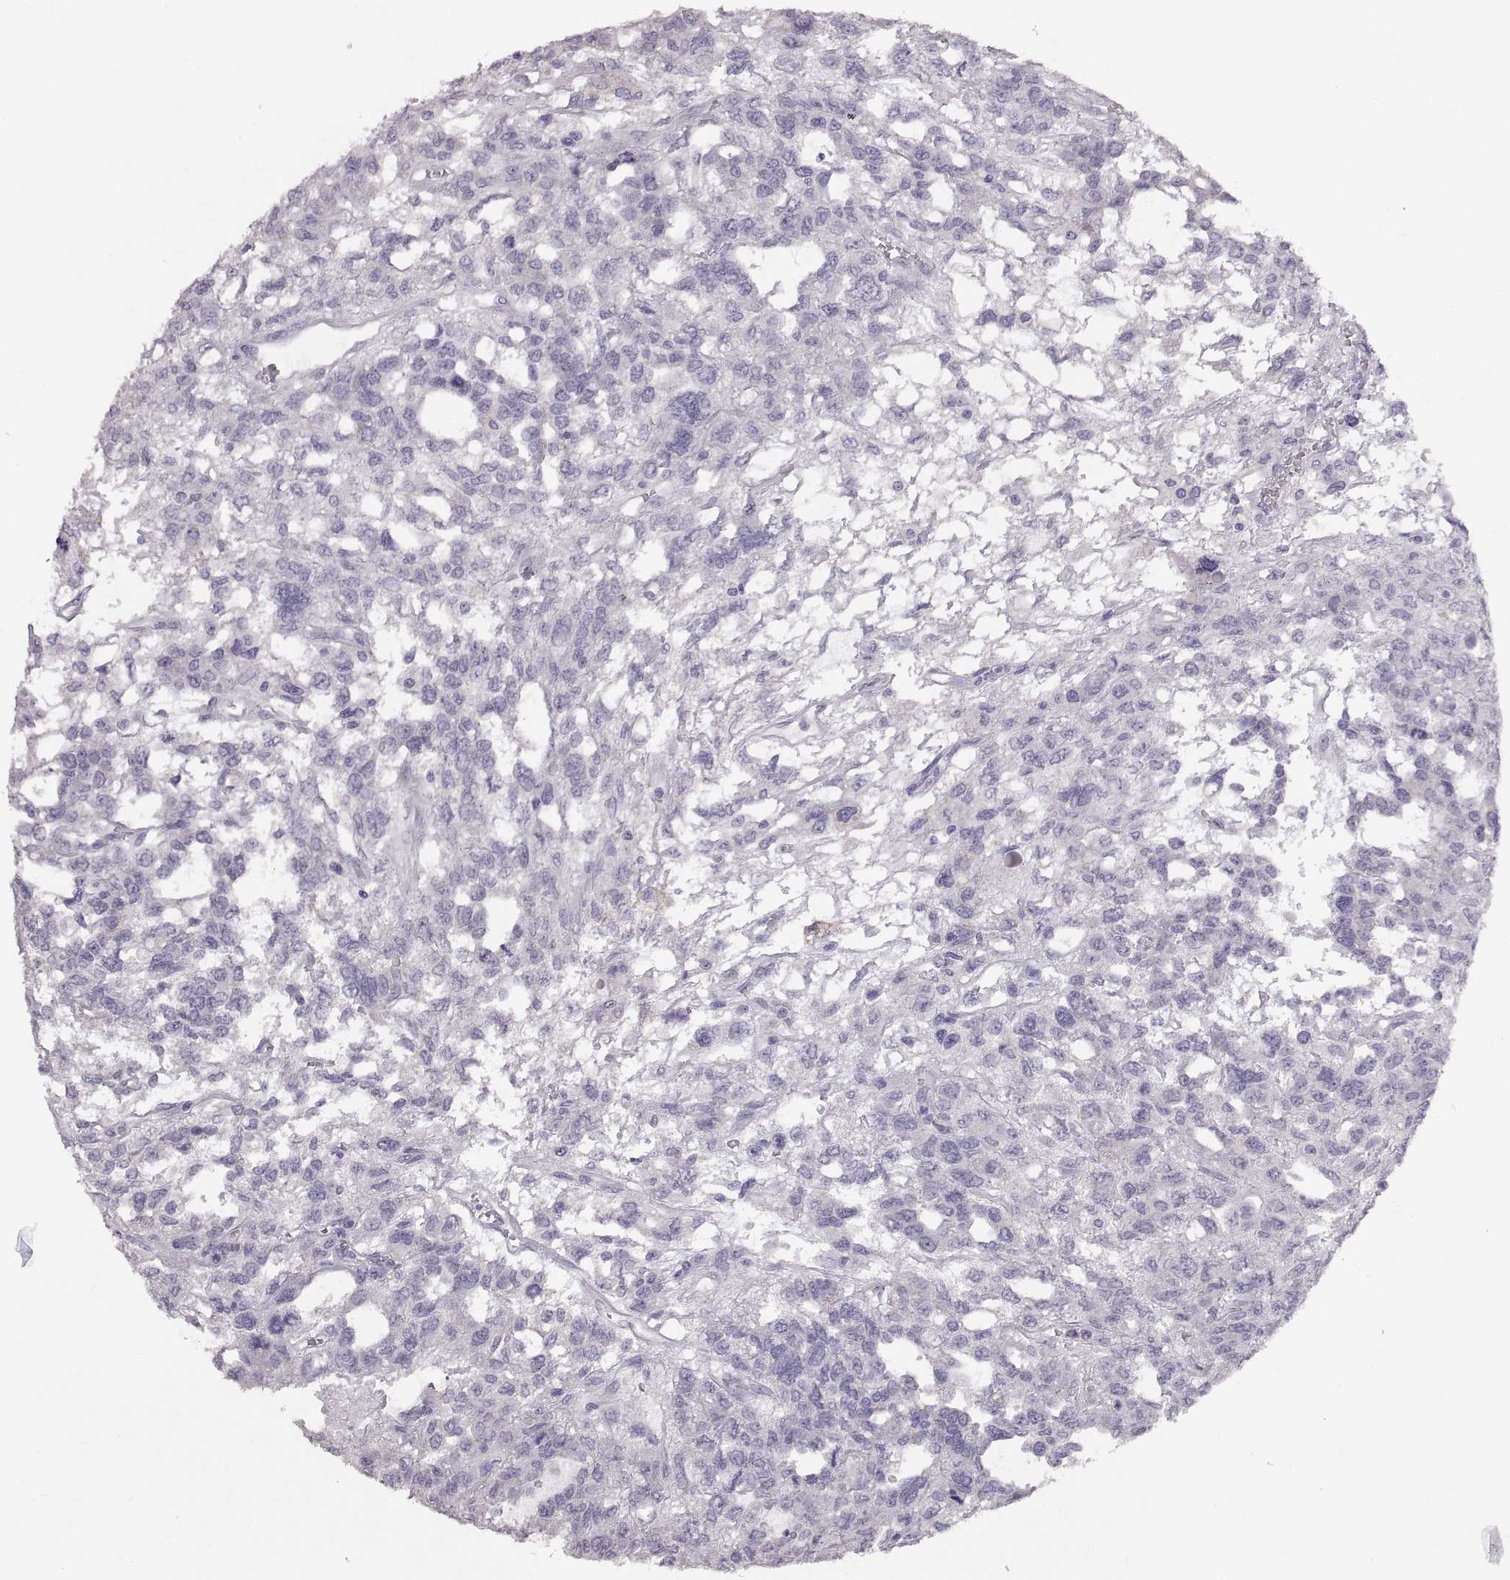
{"staining": {"intensity": "negative", "quantity": "none", "location": "none"}, "tissue": "testis cancer", "cell_type": "Tumor cells", "image_type": "cancer", "snomed": [{"axis": "morphology", "description": "Seminoma, NOS"}, {"axis": "topography", "description": "Testis"}], "caption": "Testis cancer (seminoma) stained for a protein using IHC exhibits no expression tumor cells.", "gene": "WBP2NL", "patient": {"sex": "male", "age": 52}}